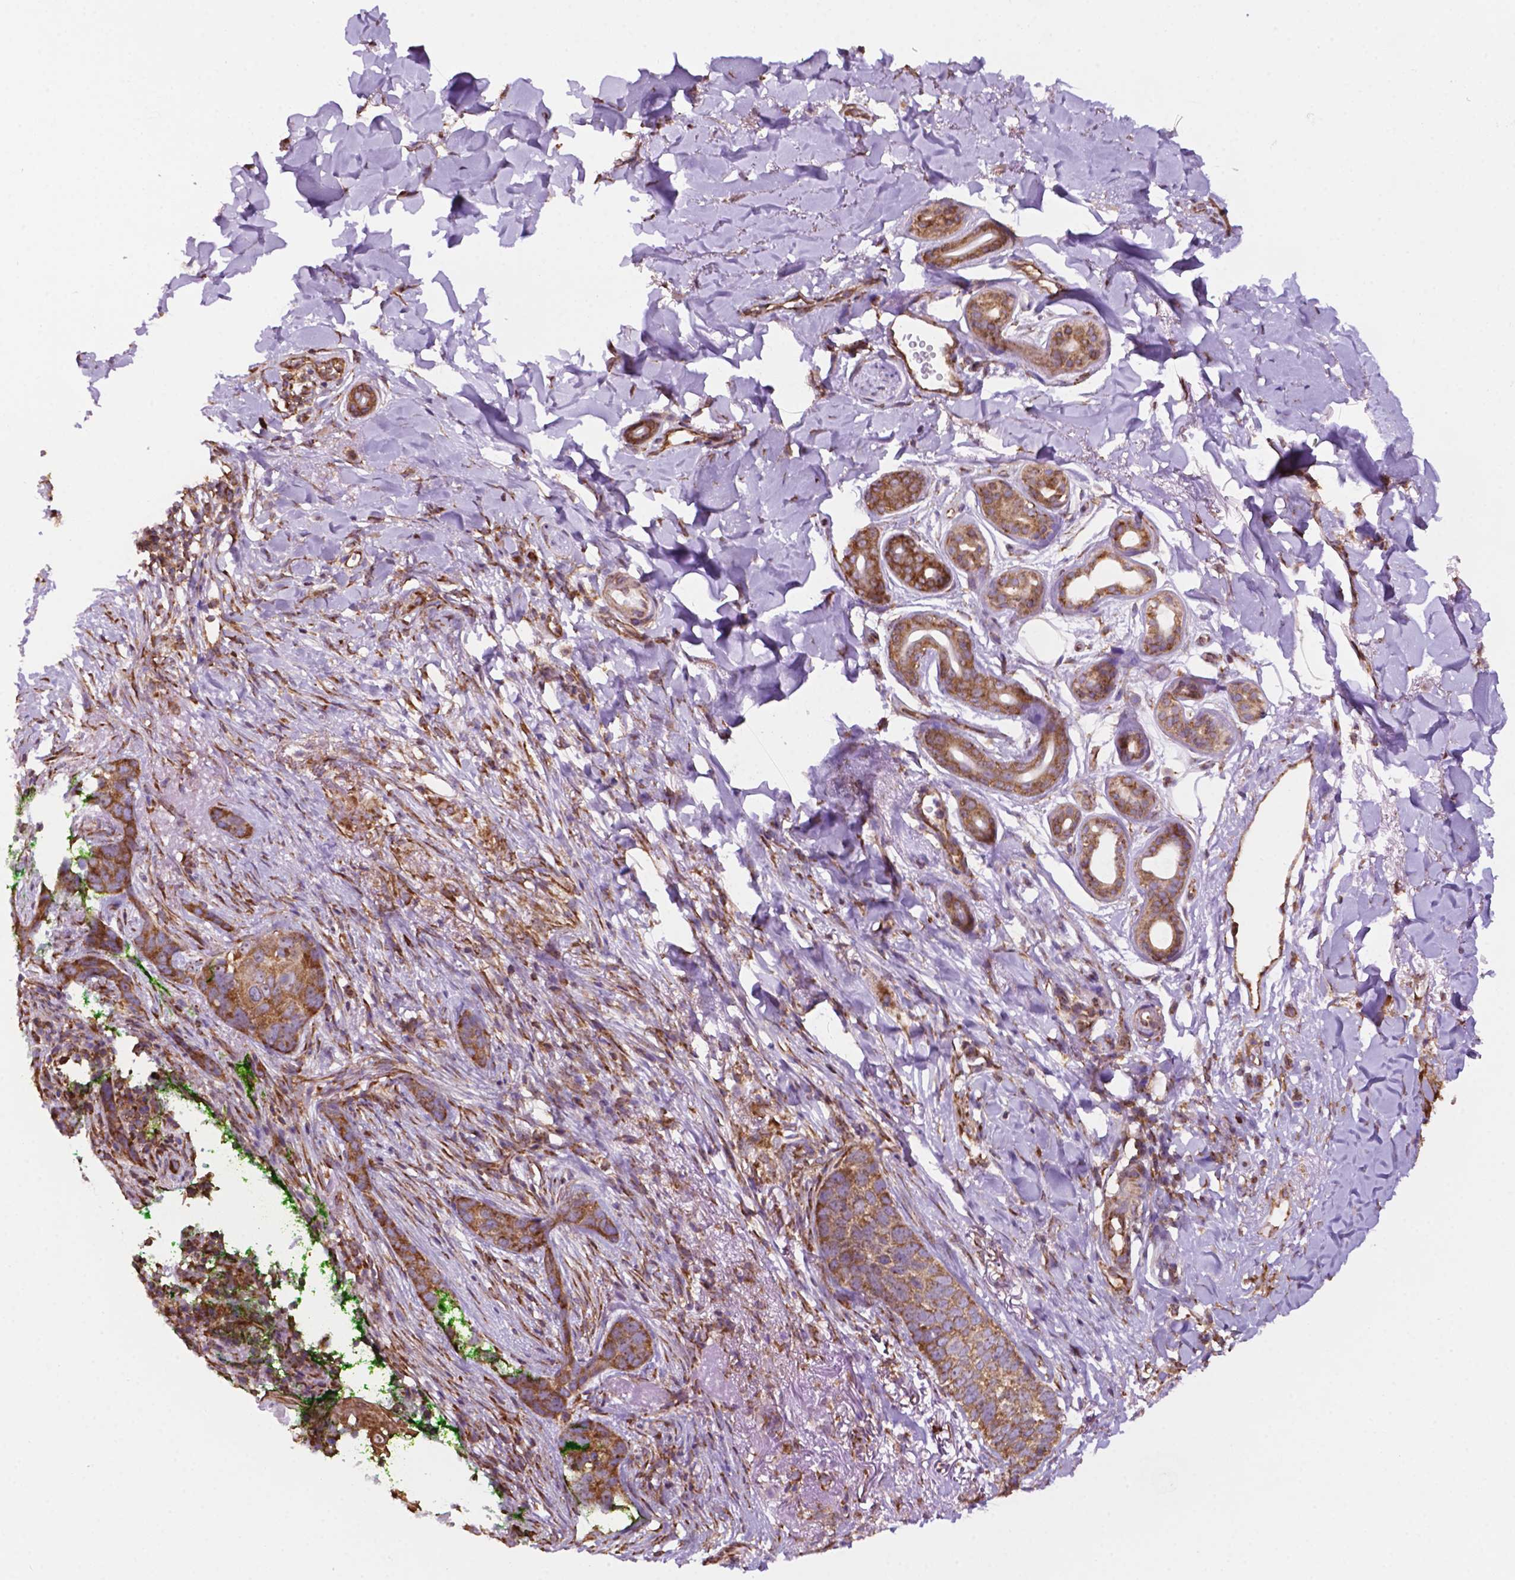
{"staining": {"intensity": "moderate", "quantity": ">75%", "location": "cytoplasmic/membranous"}, "tissue": "skin cancer", "cell_type": "Tumor cells", "image_type": "cancer", "snomed": [{"axis": "morphology", "description": "Normal tissue, NOS"}, {"axis": "morphology", "description": "Basal cell carcinoma"}, {"axis": "topography", "description": "Skin"}], "caption": "Basal cell carcinoma (skin) tissue reveals moderate cytoplasmic/membranous positivity in approximately >75% of tumor cells The staining was performed using DAB, with brown indicating positive protein expression. Nuclei are stained blue with hematoxylin.", "gene": "RPL29", "patient": {"sex": "male", "age": 84}}